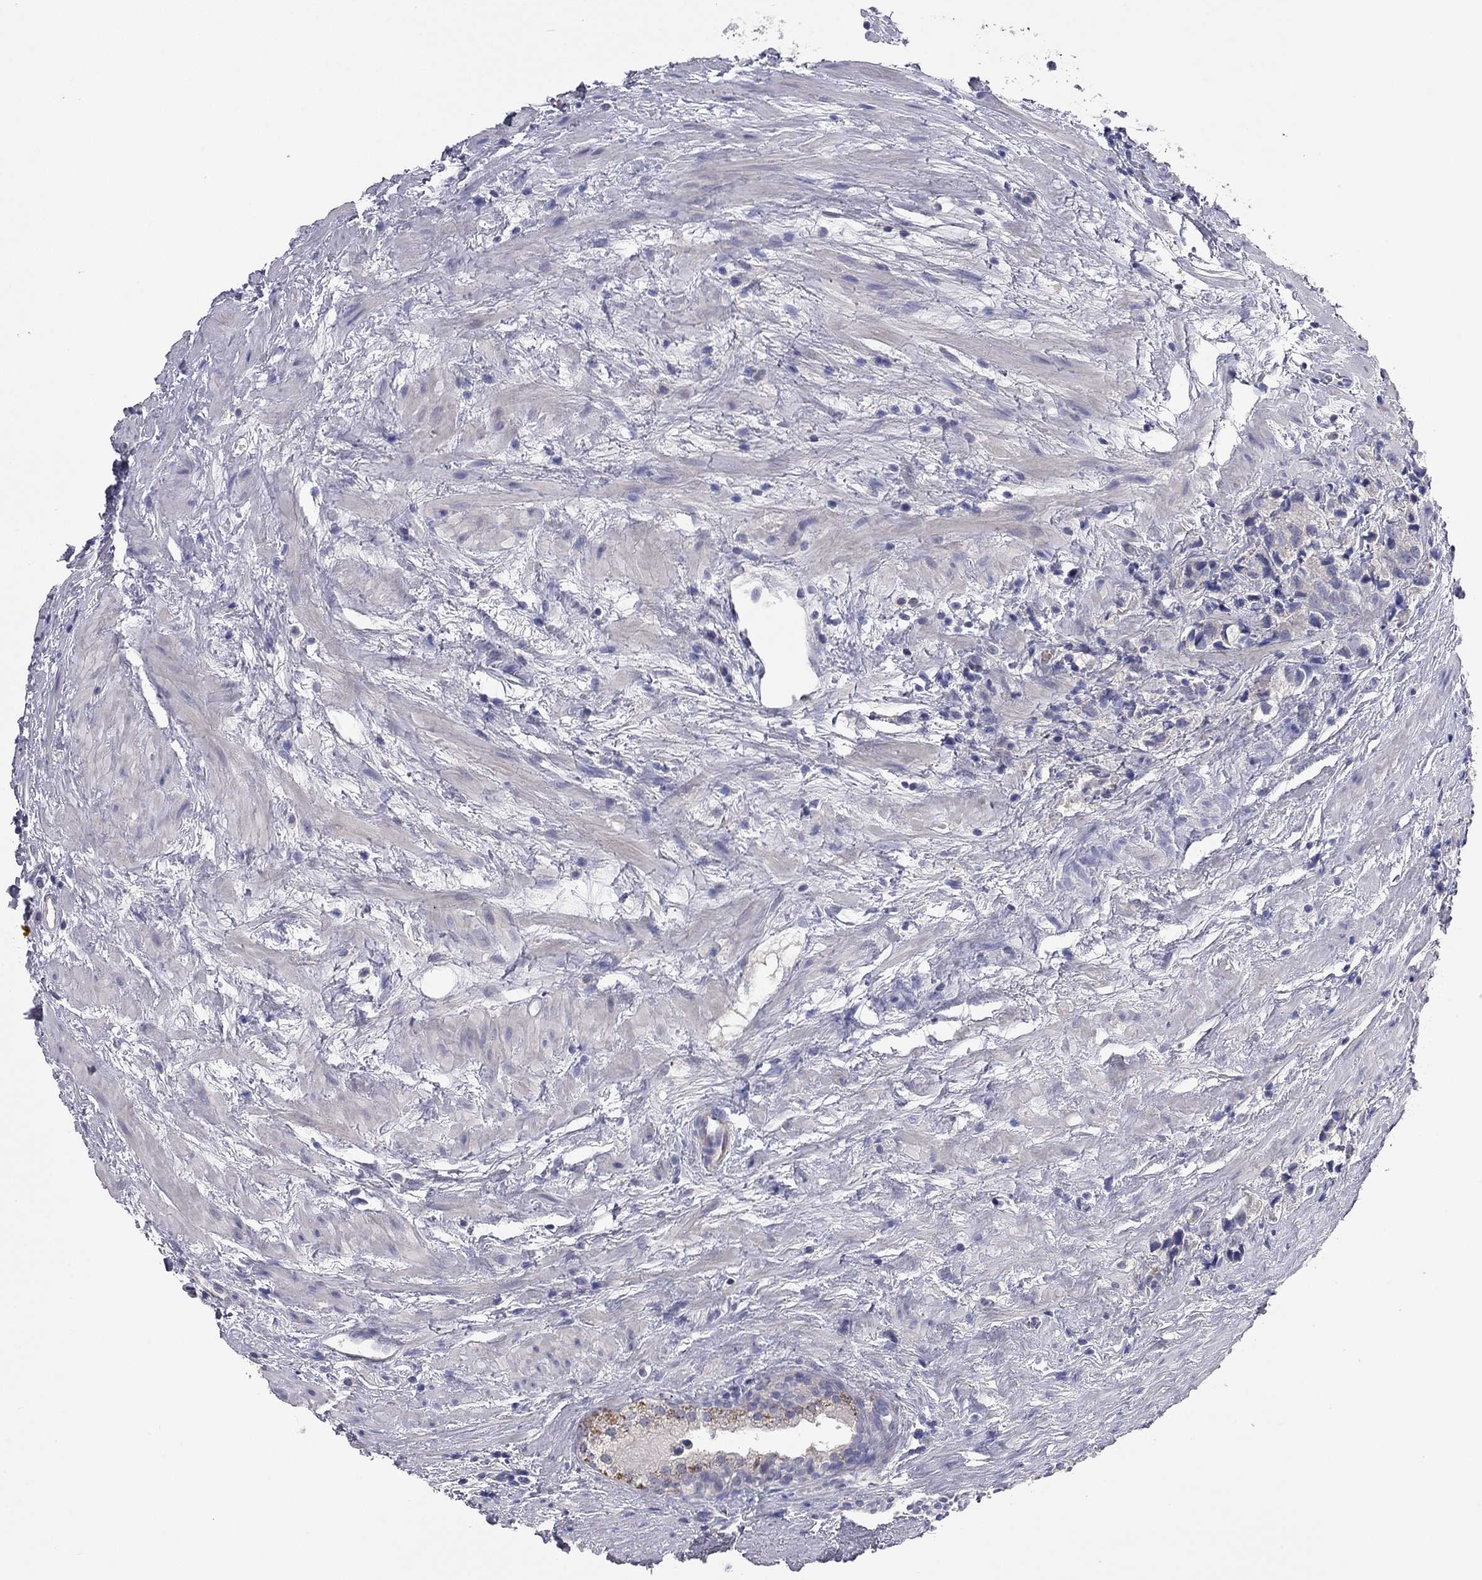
{"staining": {"intensity": "negative", "quantity": "none", "location": "none"}, "tissue": "prostate cancer", "cell_type": "Tumor cells", "image_type": "cancer", "snomed": [{"axis": "morphology", "description": "Adenocarcinoma, NOS"}, {"axis": "topography", "description": "Prostate and seminal vesicle, NOS"}], "caption": "An immunohistochemistry (IHC) histopathology image of prostate adenocarcinoma is shown. There is no staining in tumor cells of prostate adenocarcinoma. The staining was performed using DAB (3,3'-diaminobenzidine) to visualize the protein expression in brown, while the nuclei were stained in blue with hematoxylin (Magnification: 20x).", "gene": "KCNB1", "patient": {"sex": "male", "age": 63}}